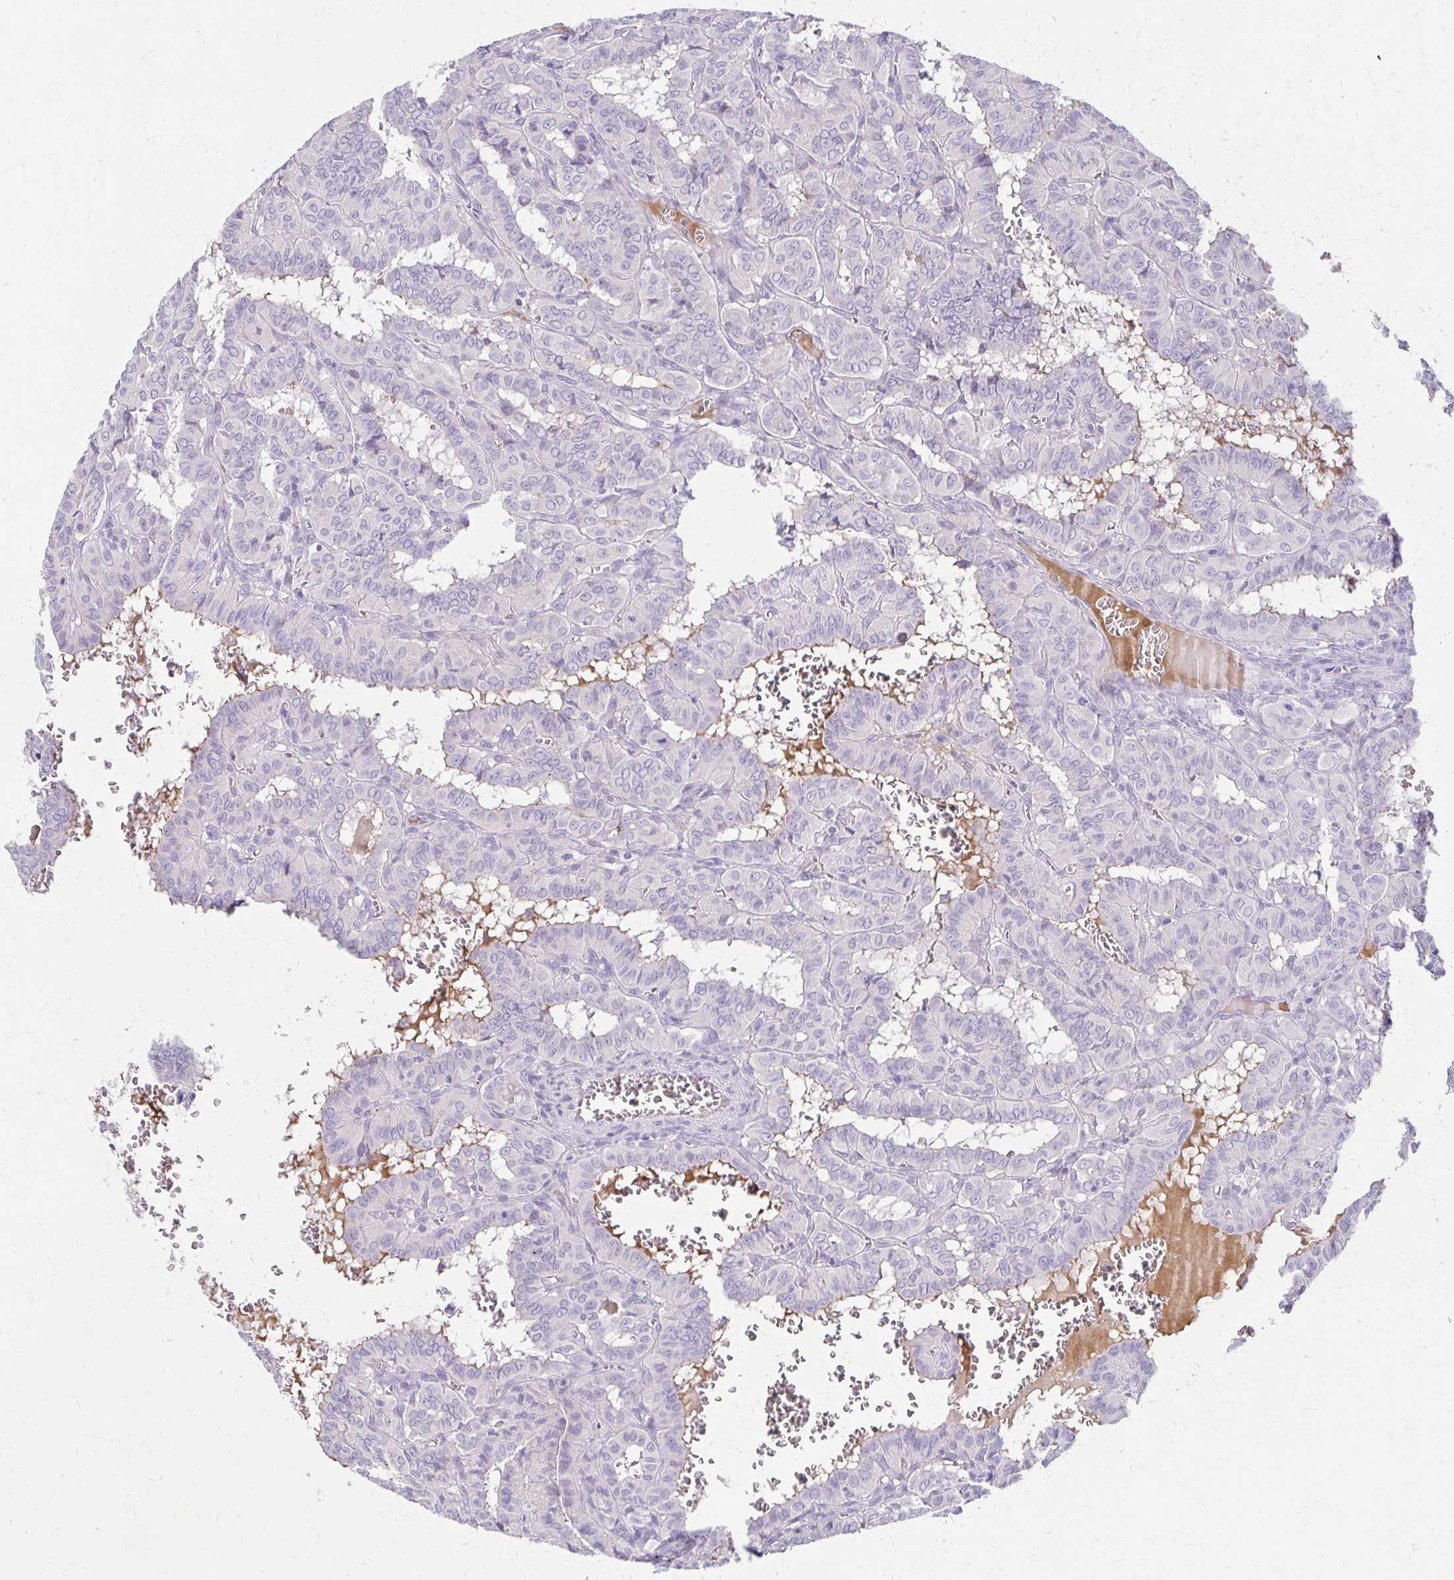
{"staining": {"intensity": "negative", "quantity": "none", "location": "none"}, "tissue": "thyroid cancer", "cell_type": "Tumor cells", "image_type": "cancer", "snomed": [{"axis": "morphology", "description": "Papillary adenocarcinoma, NOS"}, {"axis": "topography", "description": "Thyroid gland"}], "caption": "High power microscopy micrograph of an immunohistochemistry (IHC) photomicrograph of papillary adenocarcinoma (thyroid), revealing no significant expression in tumor cells. (DAB immunohistochemistry (IHC) with hematoxylin counter stain).", "gene": "BBS12", "patient": {"sex": "female", "age": 21}}